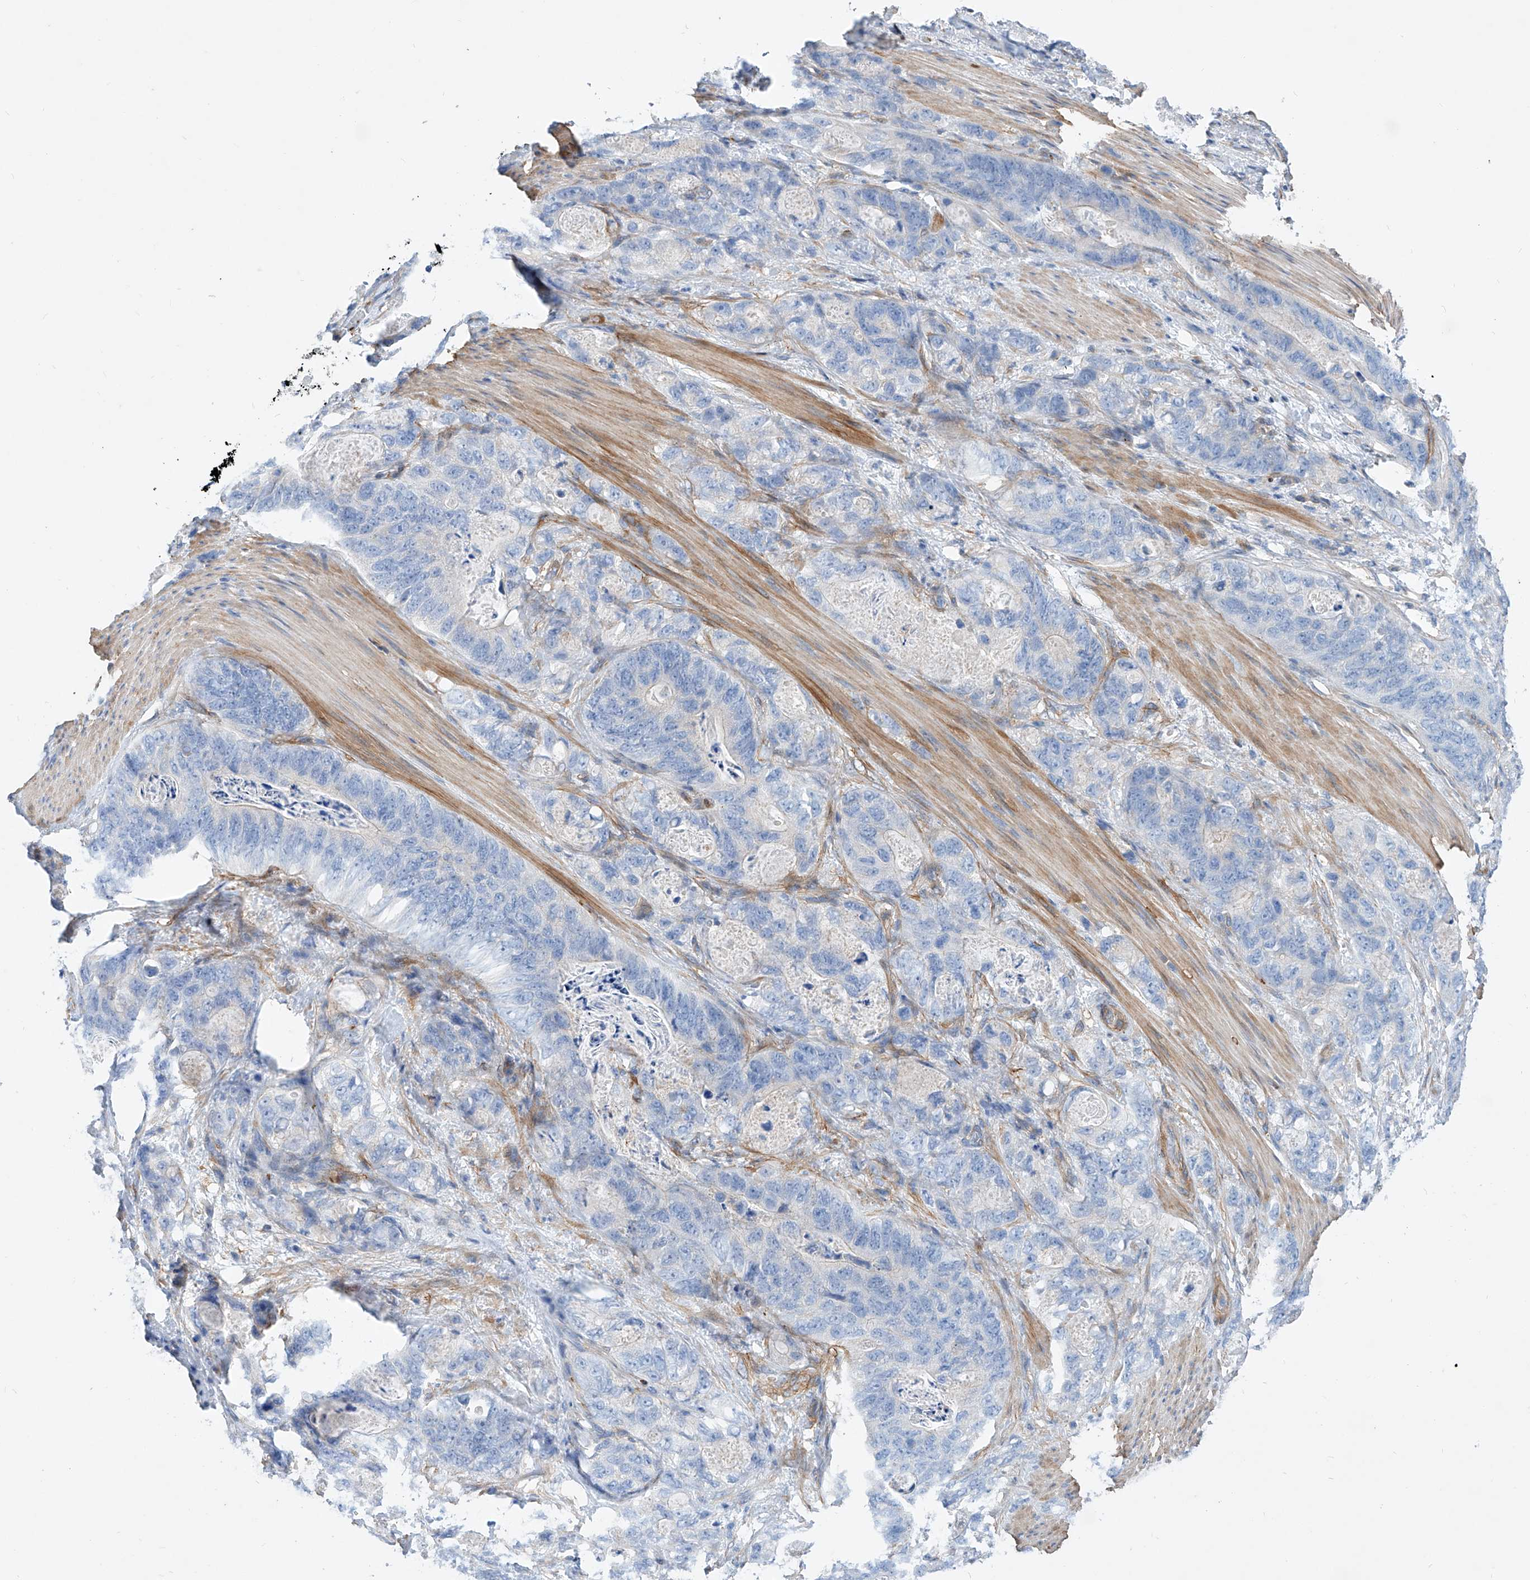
{"staining": {"intensity": "negative", "quantity": "none", "location": "none"}, "tissue": "stomach cancer", "cell_type": "Tumor cells", "image_type": "cancer", "snomed": [{"axis": "morphology", "description": "Normal tissue, NOS"}, {"axis": "morphology", "description": "Adenocarcinoma, NOS"}, {"axis": "topography", "description": "Stomach"}], "caption": "This image is of stomach adenocarcinoma stained with immunohistochemistry to label a protein in brown with the nuclei are counter-stained blue. There is no positivity in tumor cells.", "gene": "TAS2R60", "patient": {"sex": "female", "age": 89}}